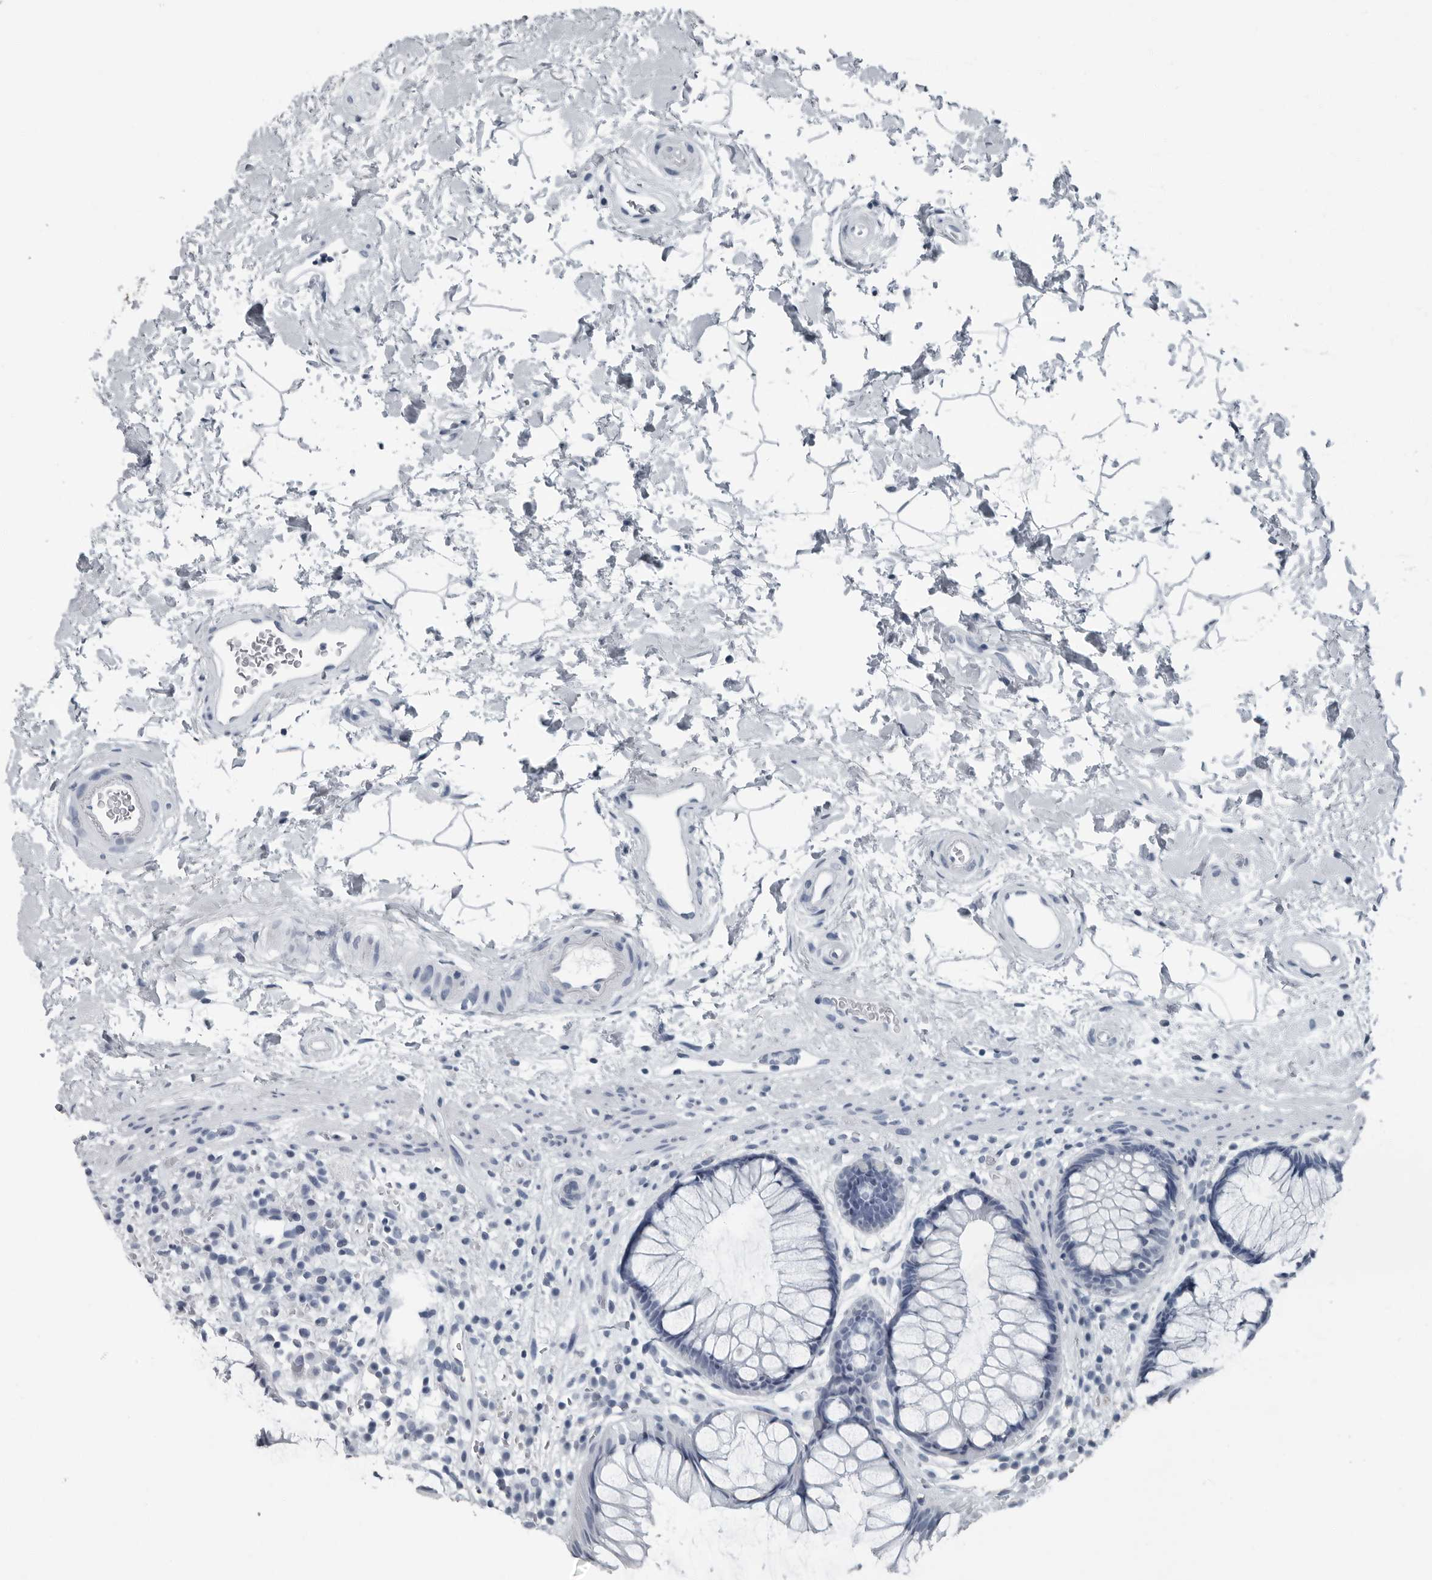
{"staining": {"intensity": "negative", "quantity": "none", "location": "none"}, "tissue": "rectum", "cell_type": "Glandular cells", "image_type": "normal", "snomed": [{"axis": "morphology", "description": "Normal tissue, NOS"}, {"axis": "topography", "description": "Rectum"}], "caption": "Immunohistochemical staining of unremarkable human rectum exhibits no significant expression in glandular cells.", "gene": "PRSS1", "patient": {"sex": "male", "age": 51}}